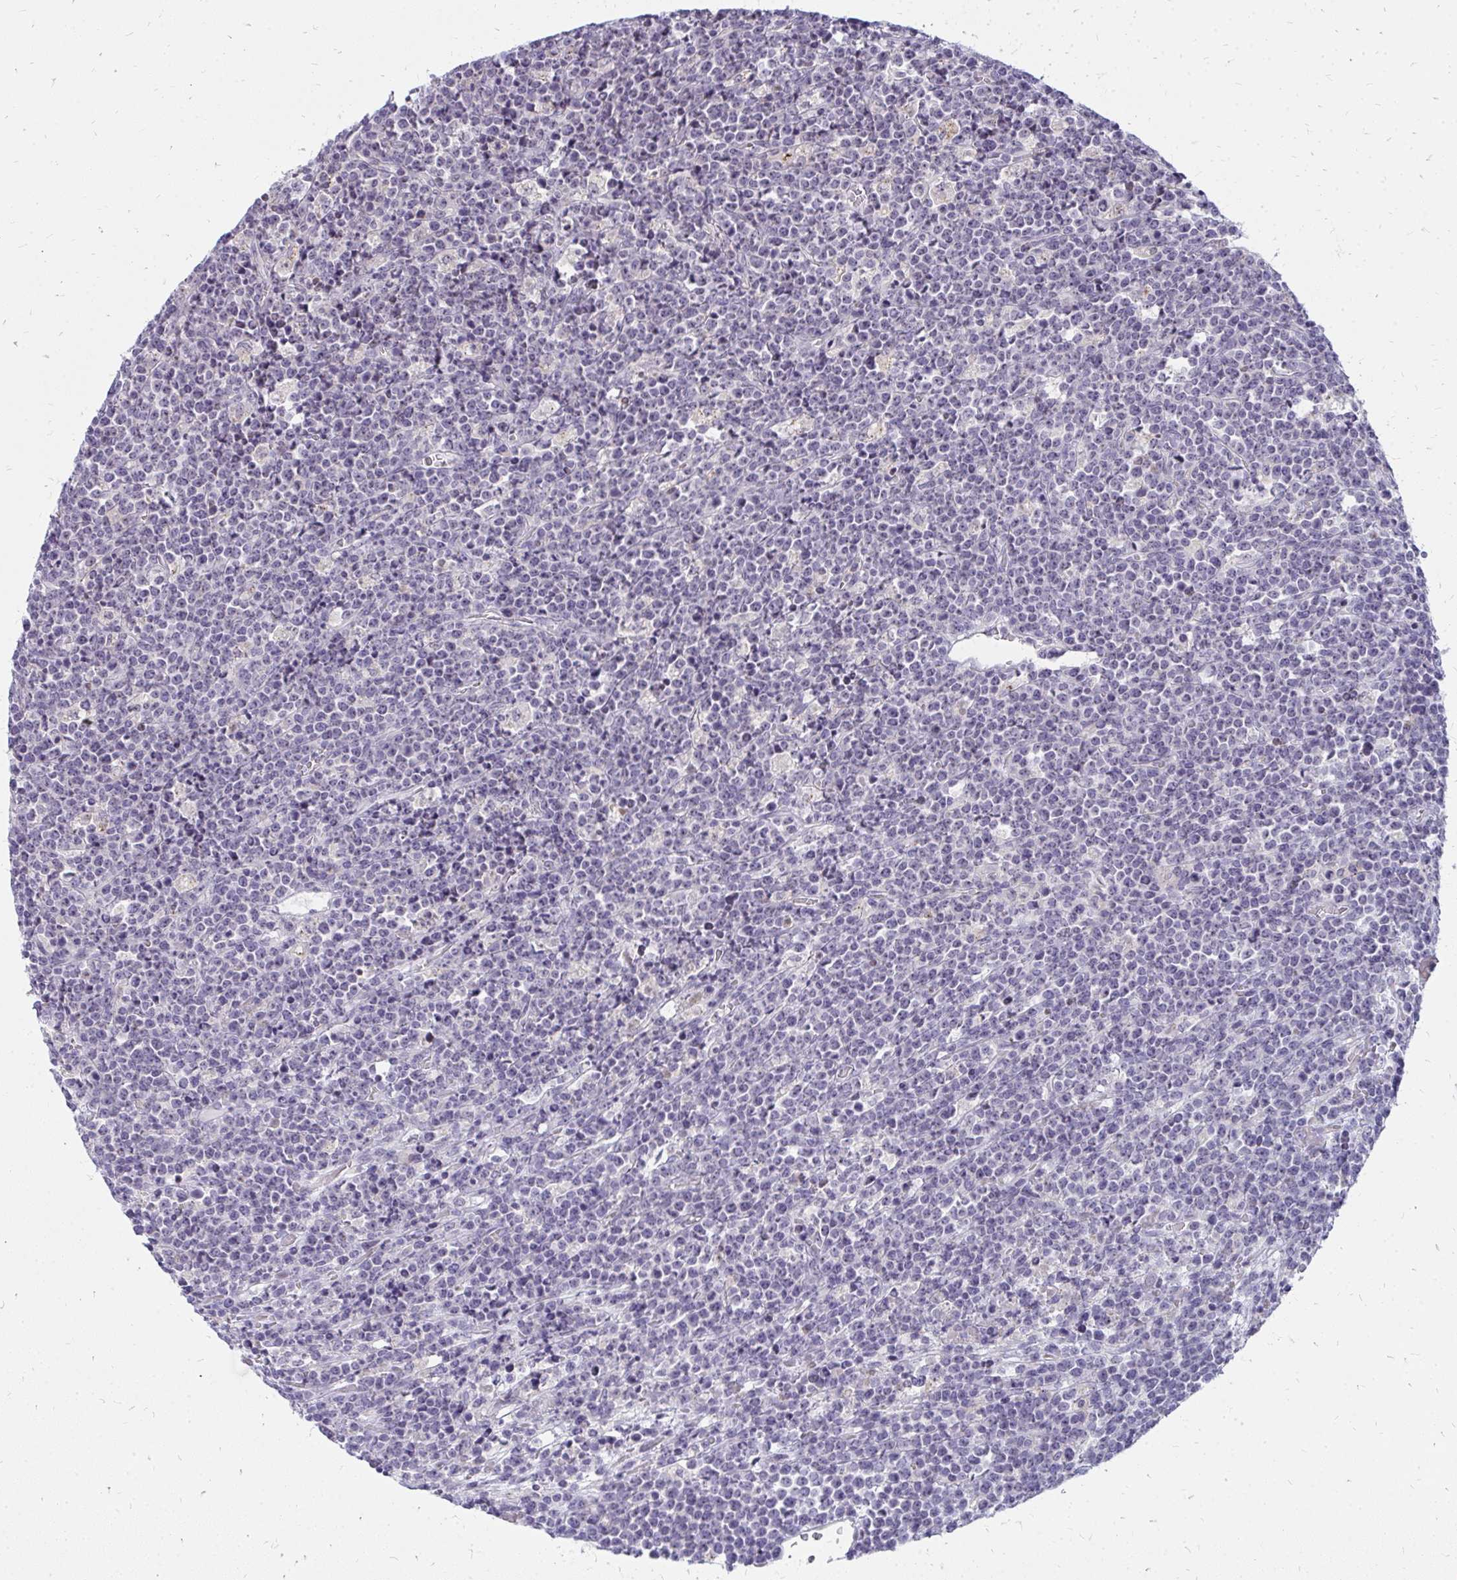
{"staining": {"intensity": "negative", "quantity": "none", "location": "none"}, "tissue": "lymphoma", "cell_type": "Tumor cells", "image_type": "cancer", "snomed": [{"axis": "morphology", "description": "Malignant lymphoma, non-Hodgkin's type, High grade"}, {"axis": "topography", "description": "Ovary"}], "caption": "Tumor cells are negative for protein expression in human high-grade malignant lymphoma, non-Hodgkin's type.", "gene": "FAM9A", "patient": {"sex": "female", "age": 56}}